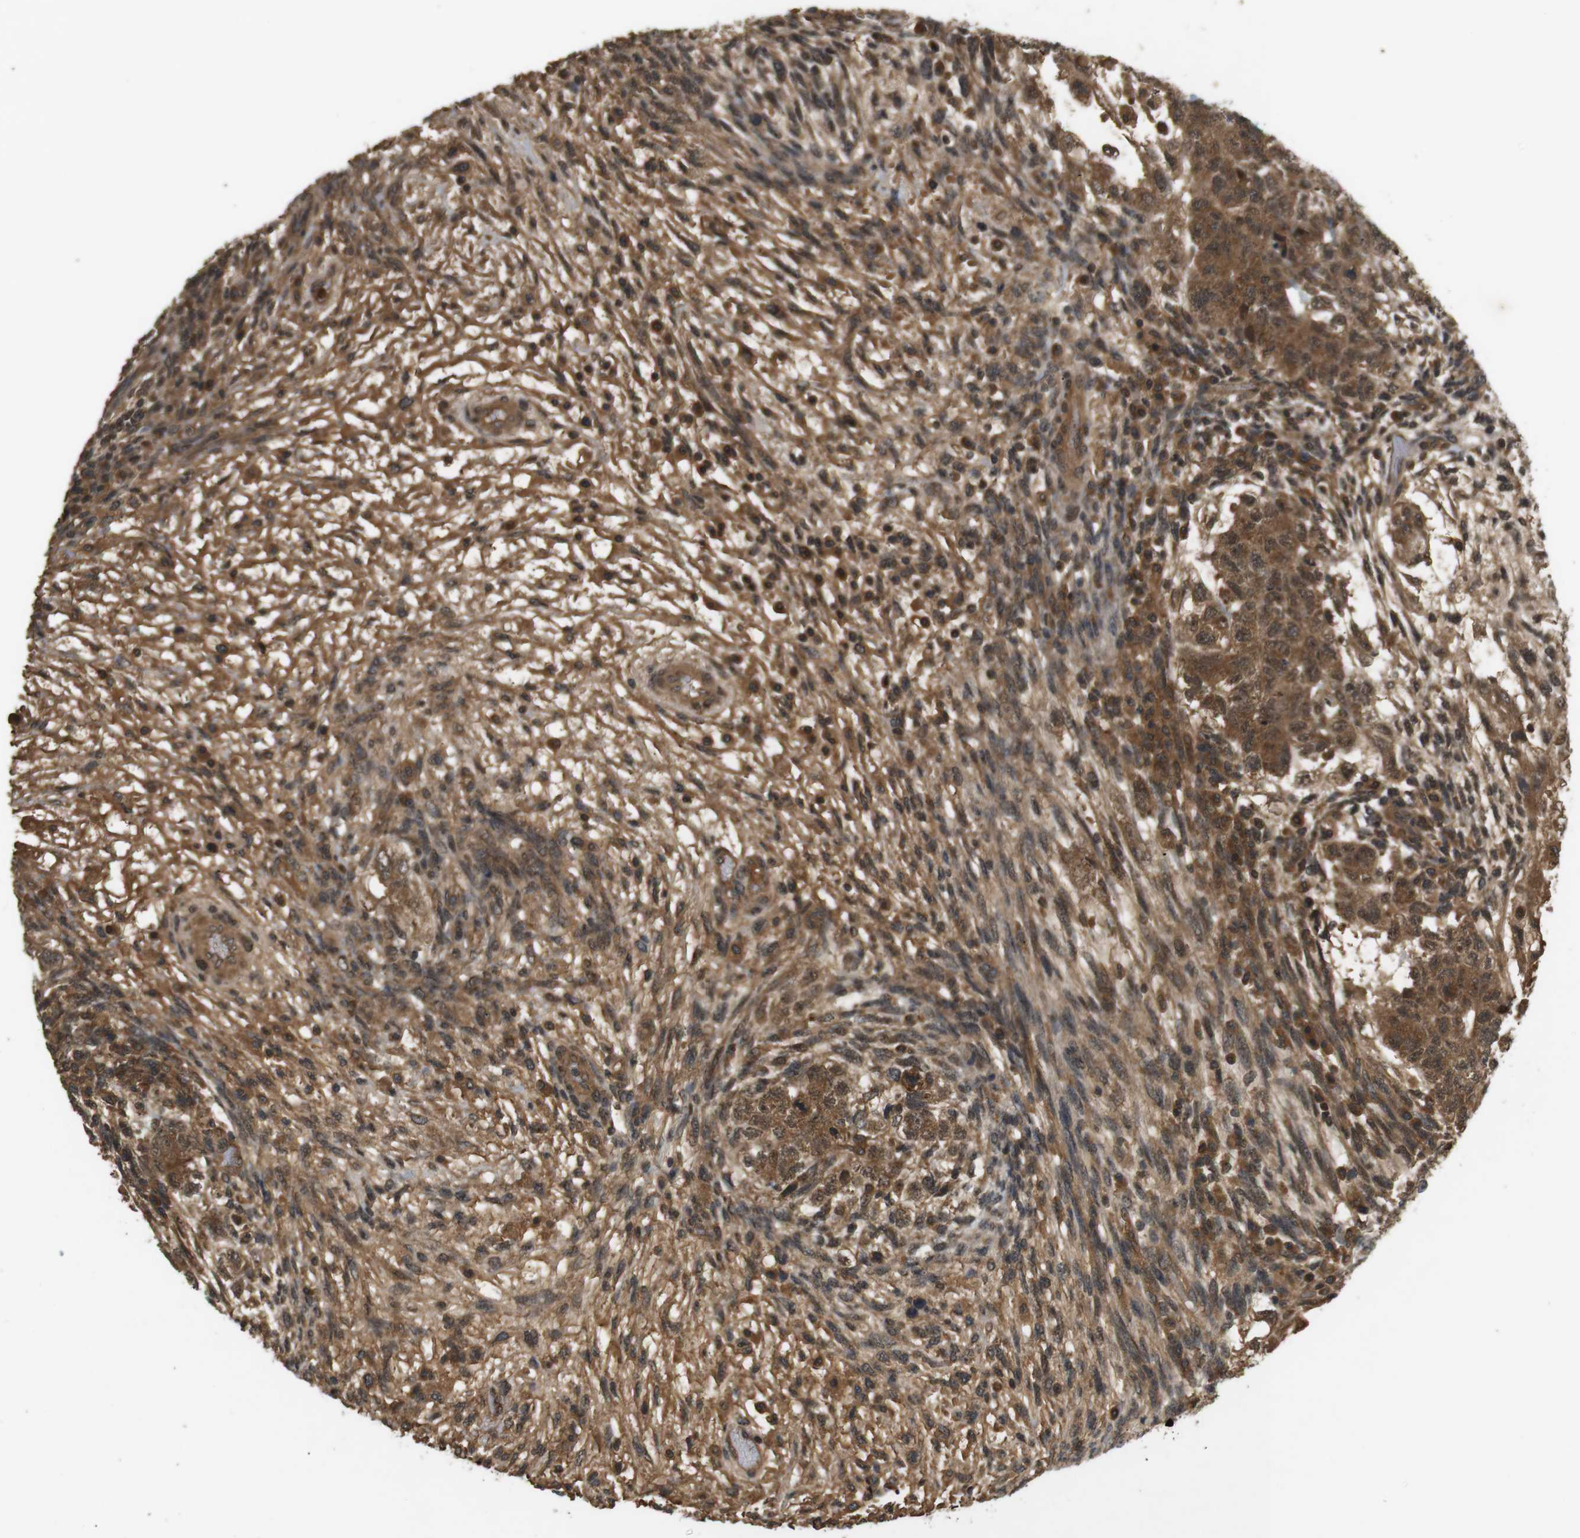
{"staining": {"intensity": "moderate", "quantity": ">75%", "location": "cytoplasmic/membranous"}, "tissue": "testis cancer", "cell_type": "Tumor cells", "image_type": "cancer", "snomed": [{"axis": "morphology", "description": "Normal tissue, NOS"}, {"axis": "morphology", "description": "Carcinoma, Embryonal, NOS"}, {"axis": "topography", "description": "Testis"}], "caption": "A high-resolution photomicrograph shows immunohistochemistry (IHC) staining of embryonal carcinoma (testis), which reveals moderate cytoplasmic/membranous positivity in approximately >75% of tumor cells.", "gene": "NFKBIE", "patient": {"sex": "male", "age": 36}}